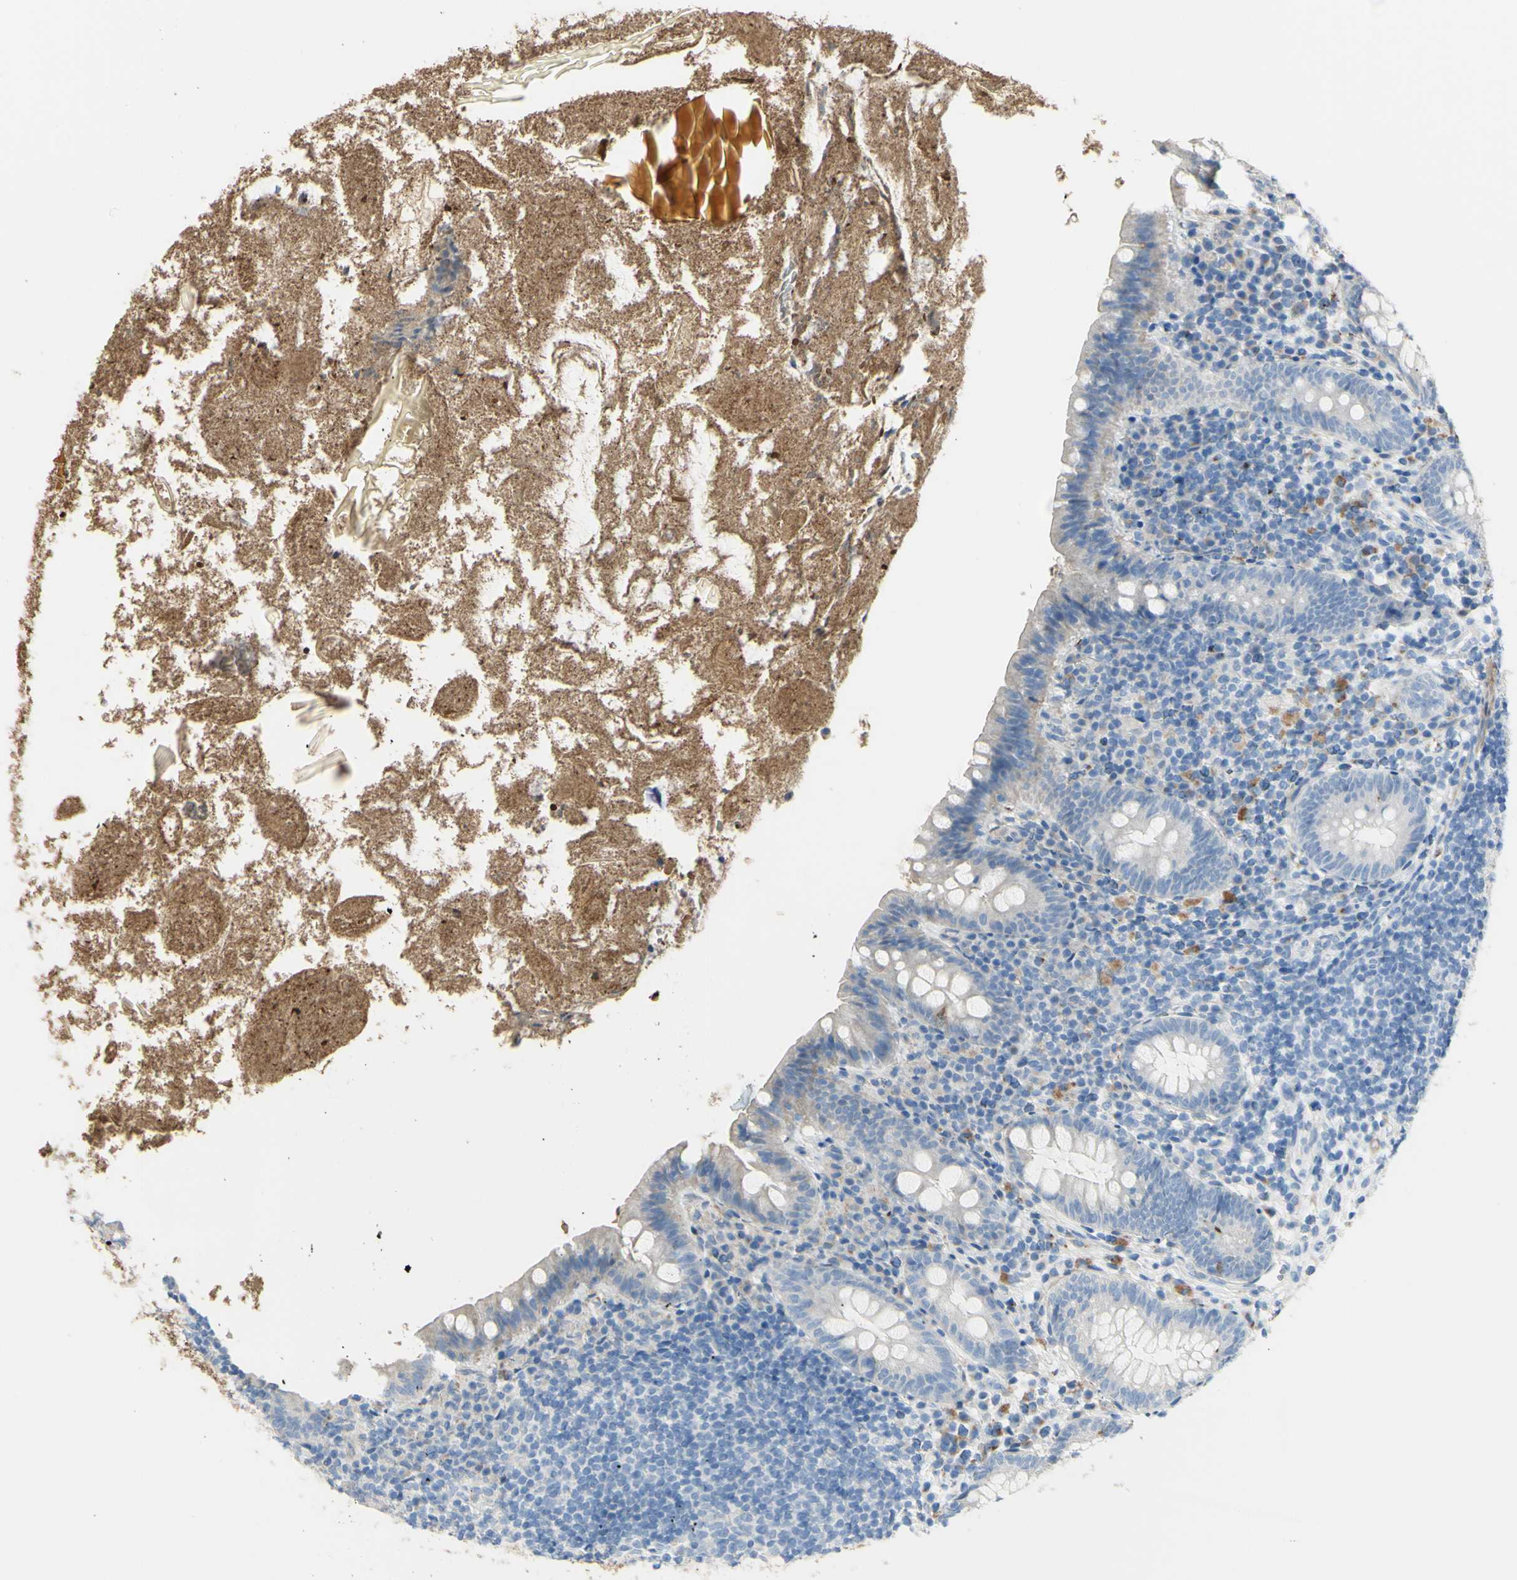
{"staining": {"intensity": "negative", "quantity": "none", "location": "none"}, "tissue": "appendix", "cell_type": "Glandular cells", "image_type": "normal", "snomed": [{"axis": "morphology", "description": "Normal tissue, NOS"}, {"axis": "topography", "description": "Appendix"}], "caption": "This image is of normal appendix stained with immunohistochemistry (IHC) to label a protein in brown with the nuclei are counter-stained blue. There is no positivity in glandular cells. (DAB (3,3'-diaminobenzidine) IHC, high magnification).", "gene": "NCBP2L", "patient": {"sex": "male", "age": 52}}